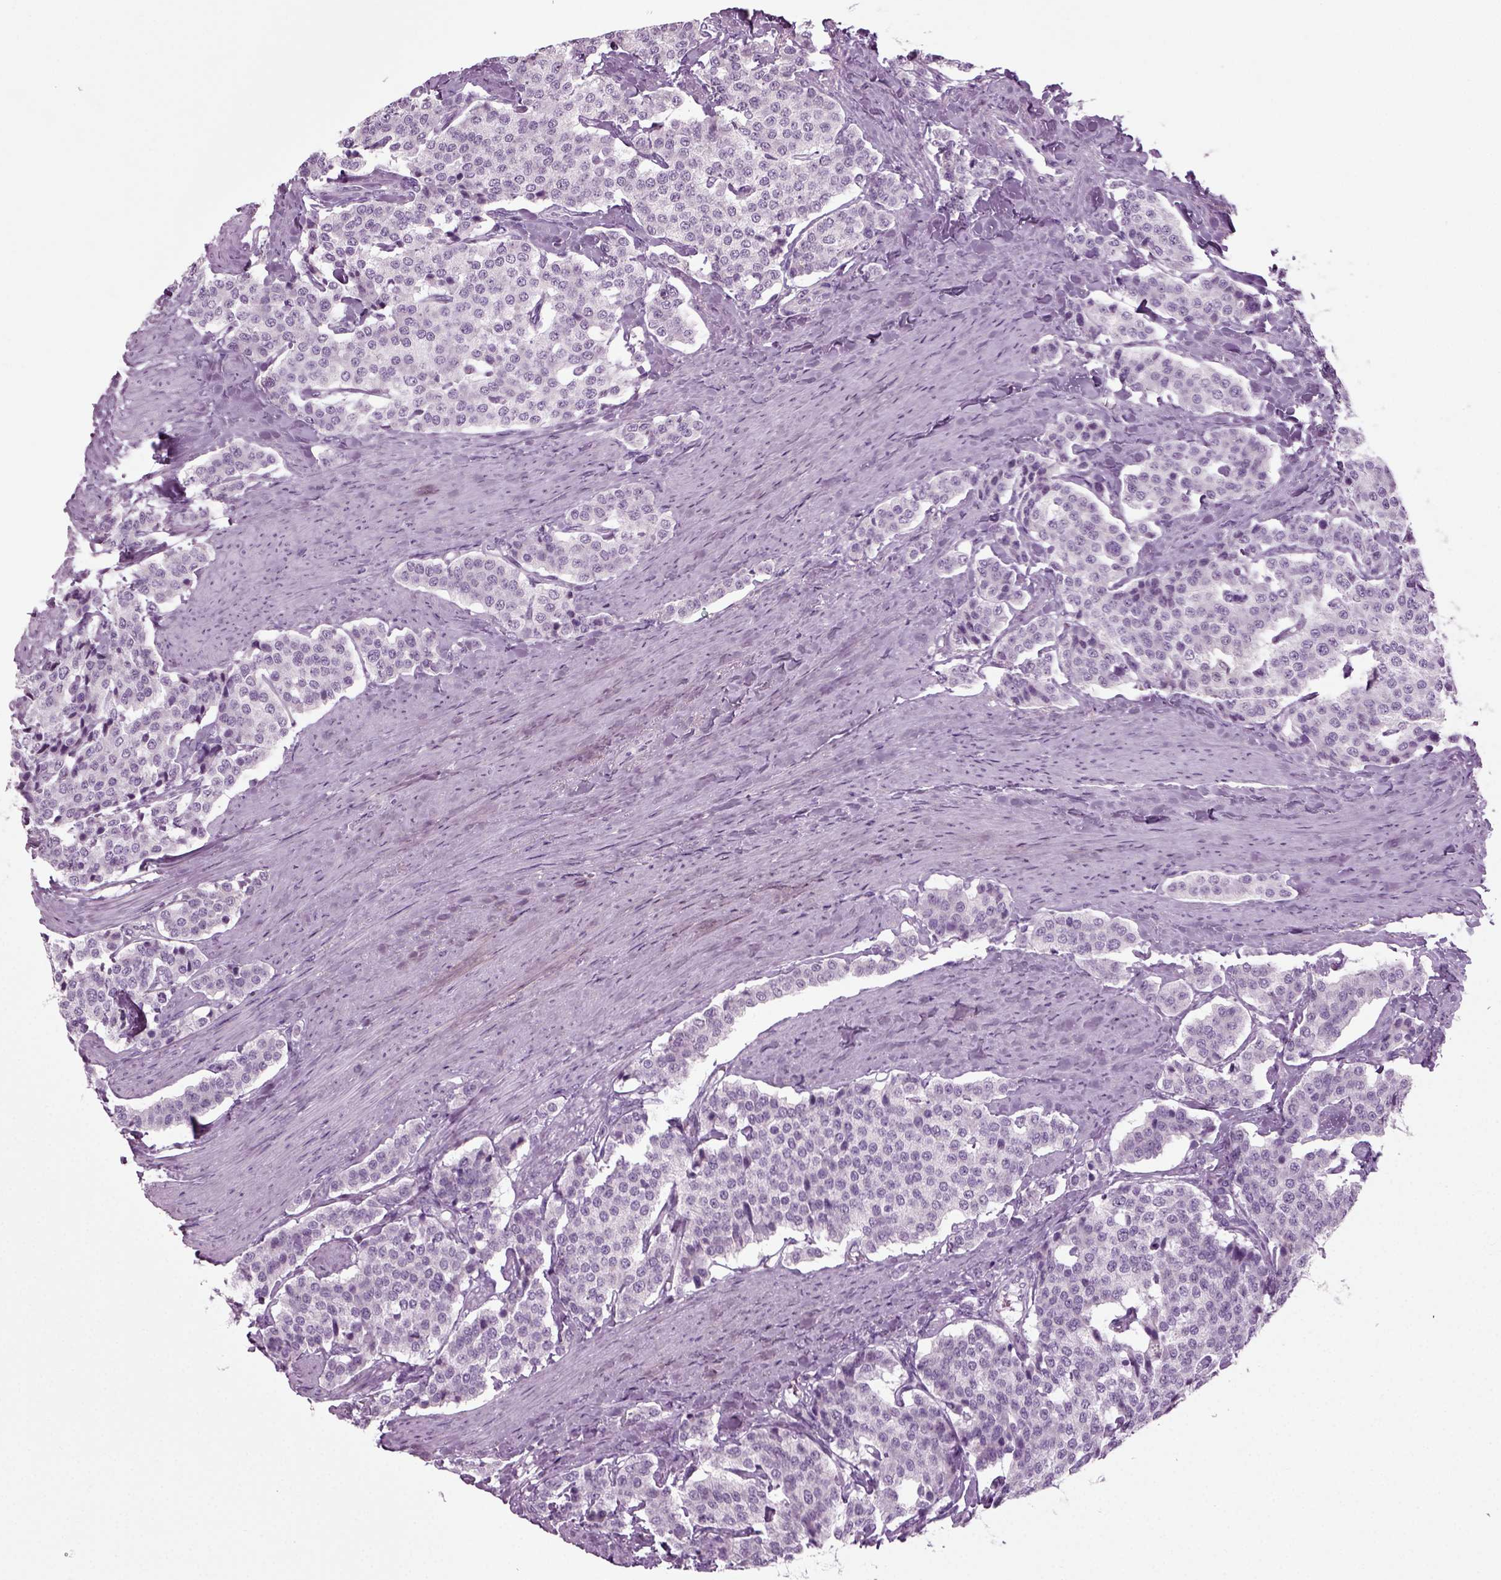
{"staining": {"intensity": "negative", "quantity": "none", "location": "none"}, "tissue": "carcinoid", "cell_type": "Tumor cells", "image_type": "cancer", "snomed": [{"axis": "morphology", "description": "Carcinoid, malignant, NOS"}, {"axis": "topography", "description": "Small intestine"}], "caption": "Carcinoid was stained to show a protein in brown. There is no significant expression in tumor cells.", "gene": "PRLH", "patient": {"sex": "female", "age": 58}}